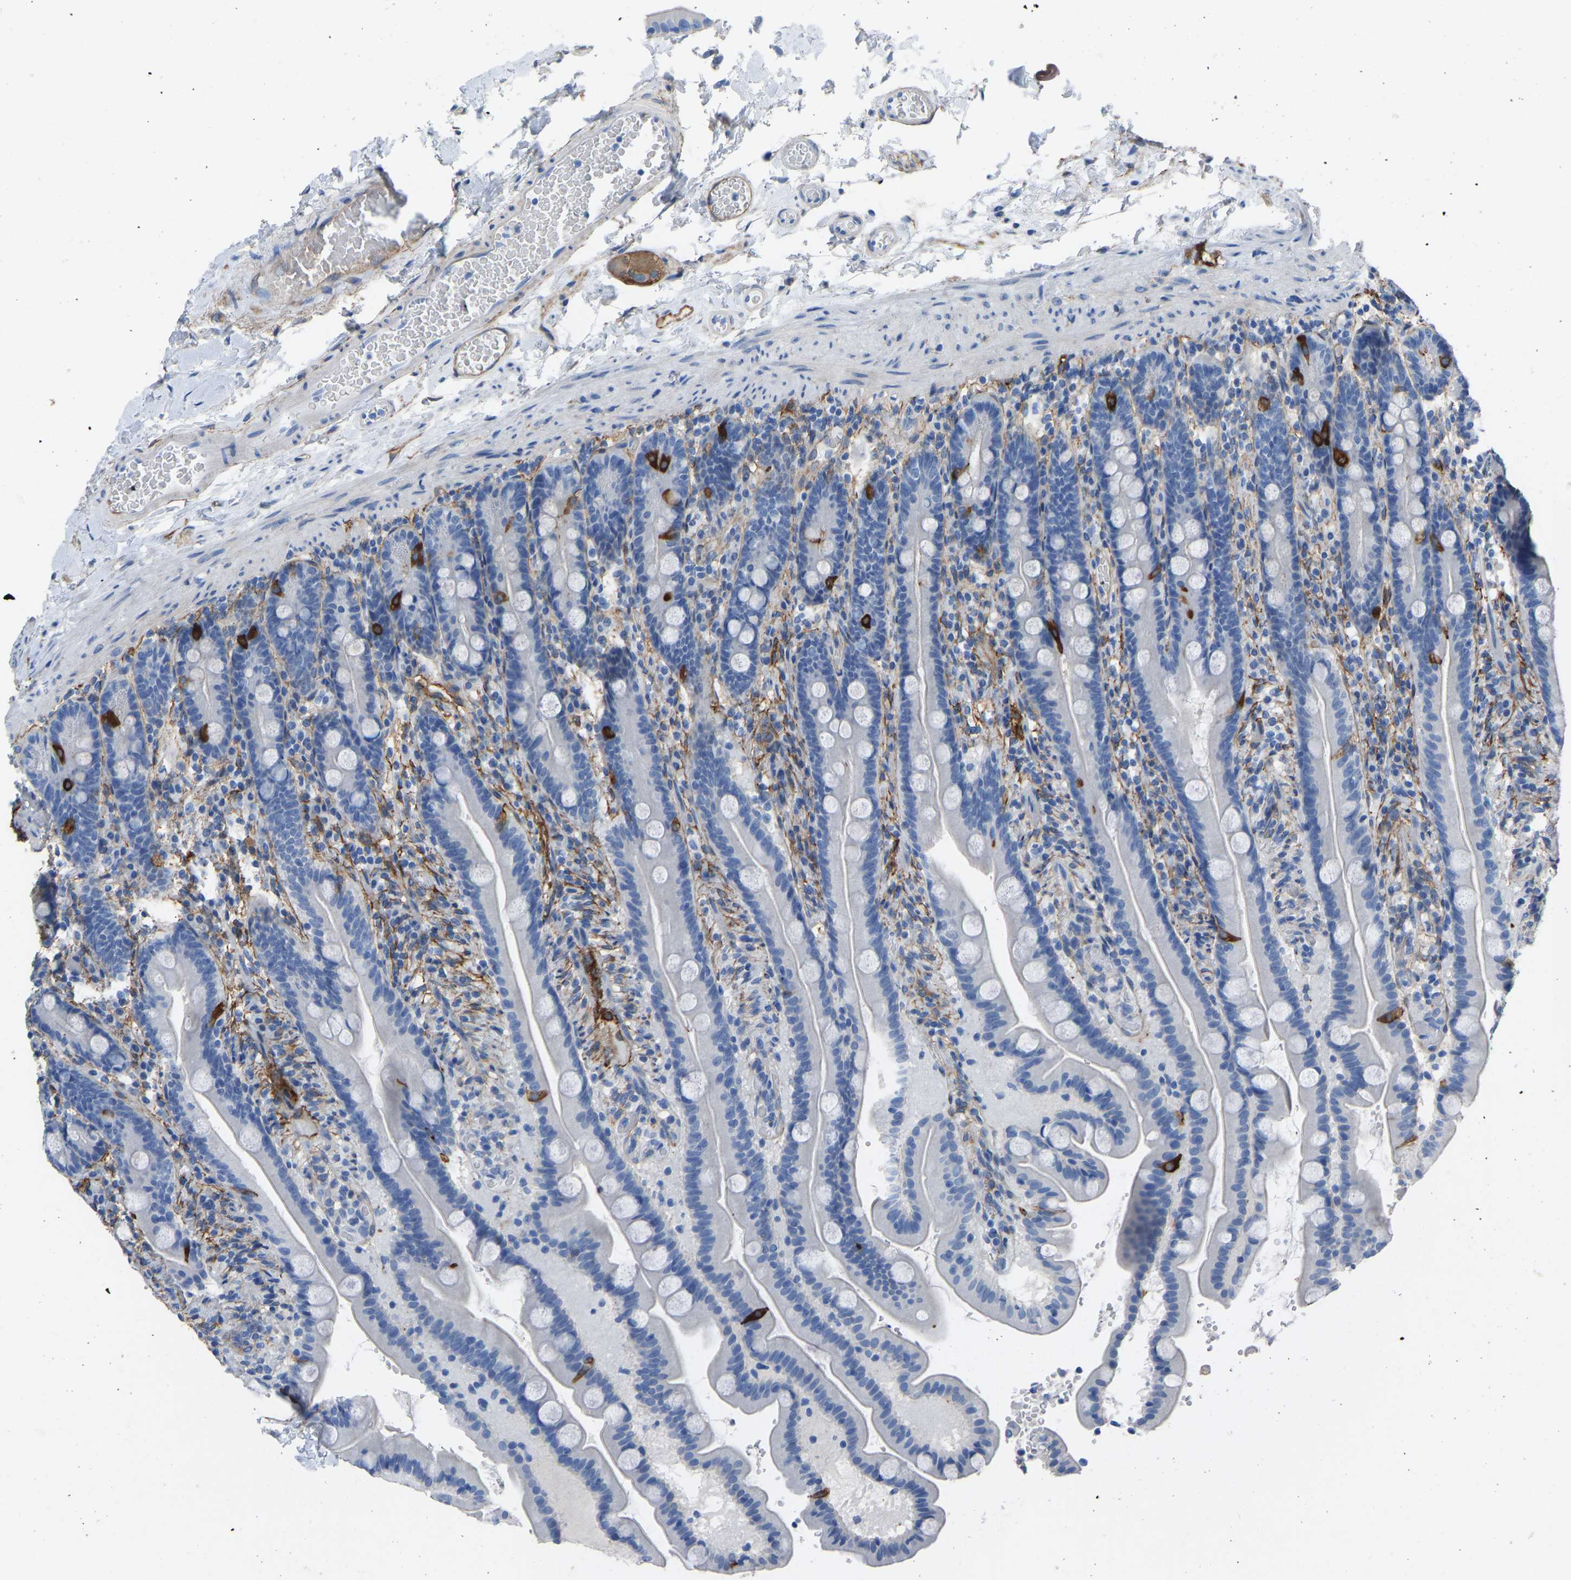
{"staining": {"intensity": "strong", "quantity": "<25%", "location": "cytoplasmic/membranous"}, "tissue": "duodenum", "cell_type": "Glandular cells", "image_type": "normal", "snomed": [{"axis": "morphology", "description": "Normal tissue, NOS"}, {"axis": "topography", "description": "Duodenum"}], "caption": "A micrograph of human duodenum stained for a protein demonstrates strong cytoplasmic/membranous brown staining in glandular cells. Using DAB (3,3'-diaminobenzidine) (brown) and hematoxylin (blue) stains, captured at high magnification using brightfield microscopy.", "gene": "MYH10", "patient": {"sex": "male", "age": 54}}